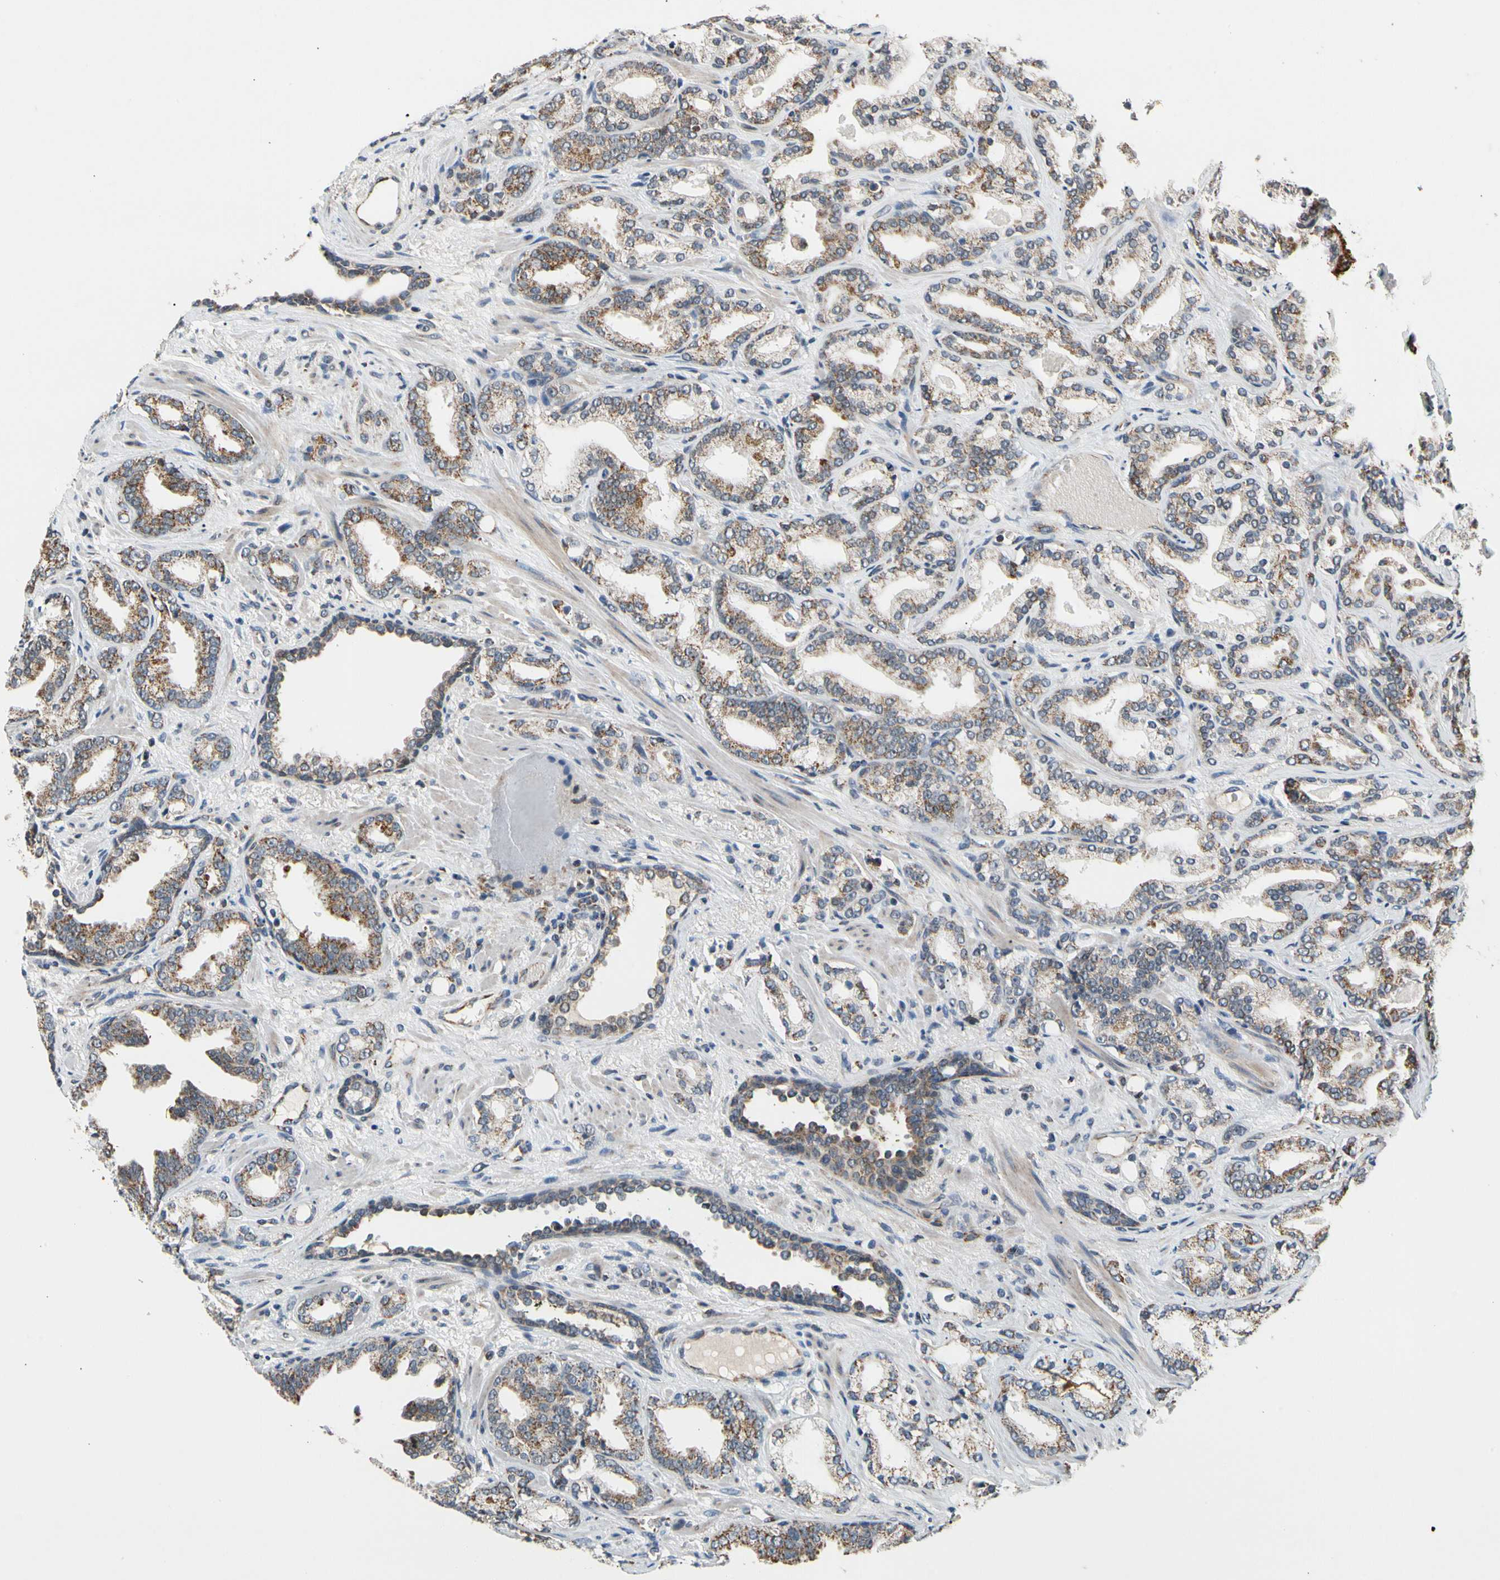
{"staining": {"intensity": "moderate", "quantity": "25%-75%", "location": "cytoplasmic/membranous"}, "tissue": "prostate cancer", "cell_type": "Tumor cells", "image_type": "cancer", "snomed": [{"axis": "morphology", "description": "Adenocarcinoma, Low grade"}, {"axis": "topography", "description": "Prostate"}], "caption": "Immunohistochemical staining of adenocarcinoma (low-grade) (prostate) exhibits medium levels of moderate cytoplasmic/membranous protein staining in approximately 25%-75% of tumor cells.", "gene": "KHDC4", "patient": {"sex": "male", "age": 63}}